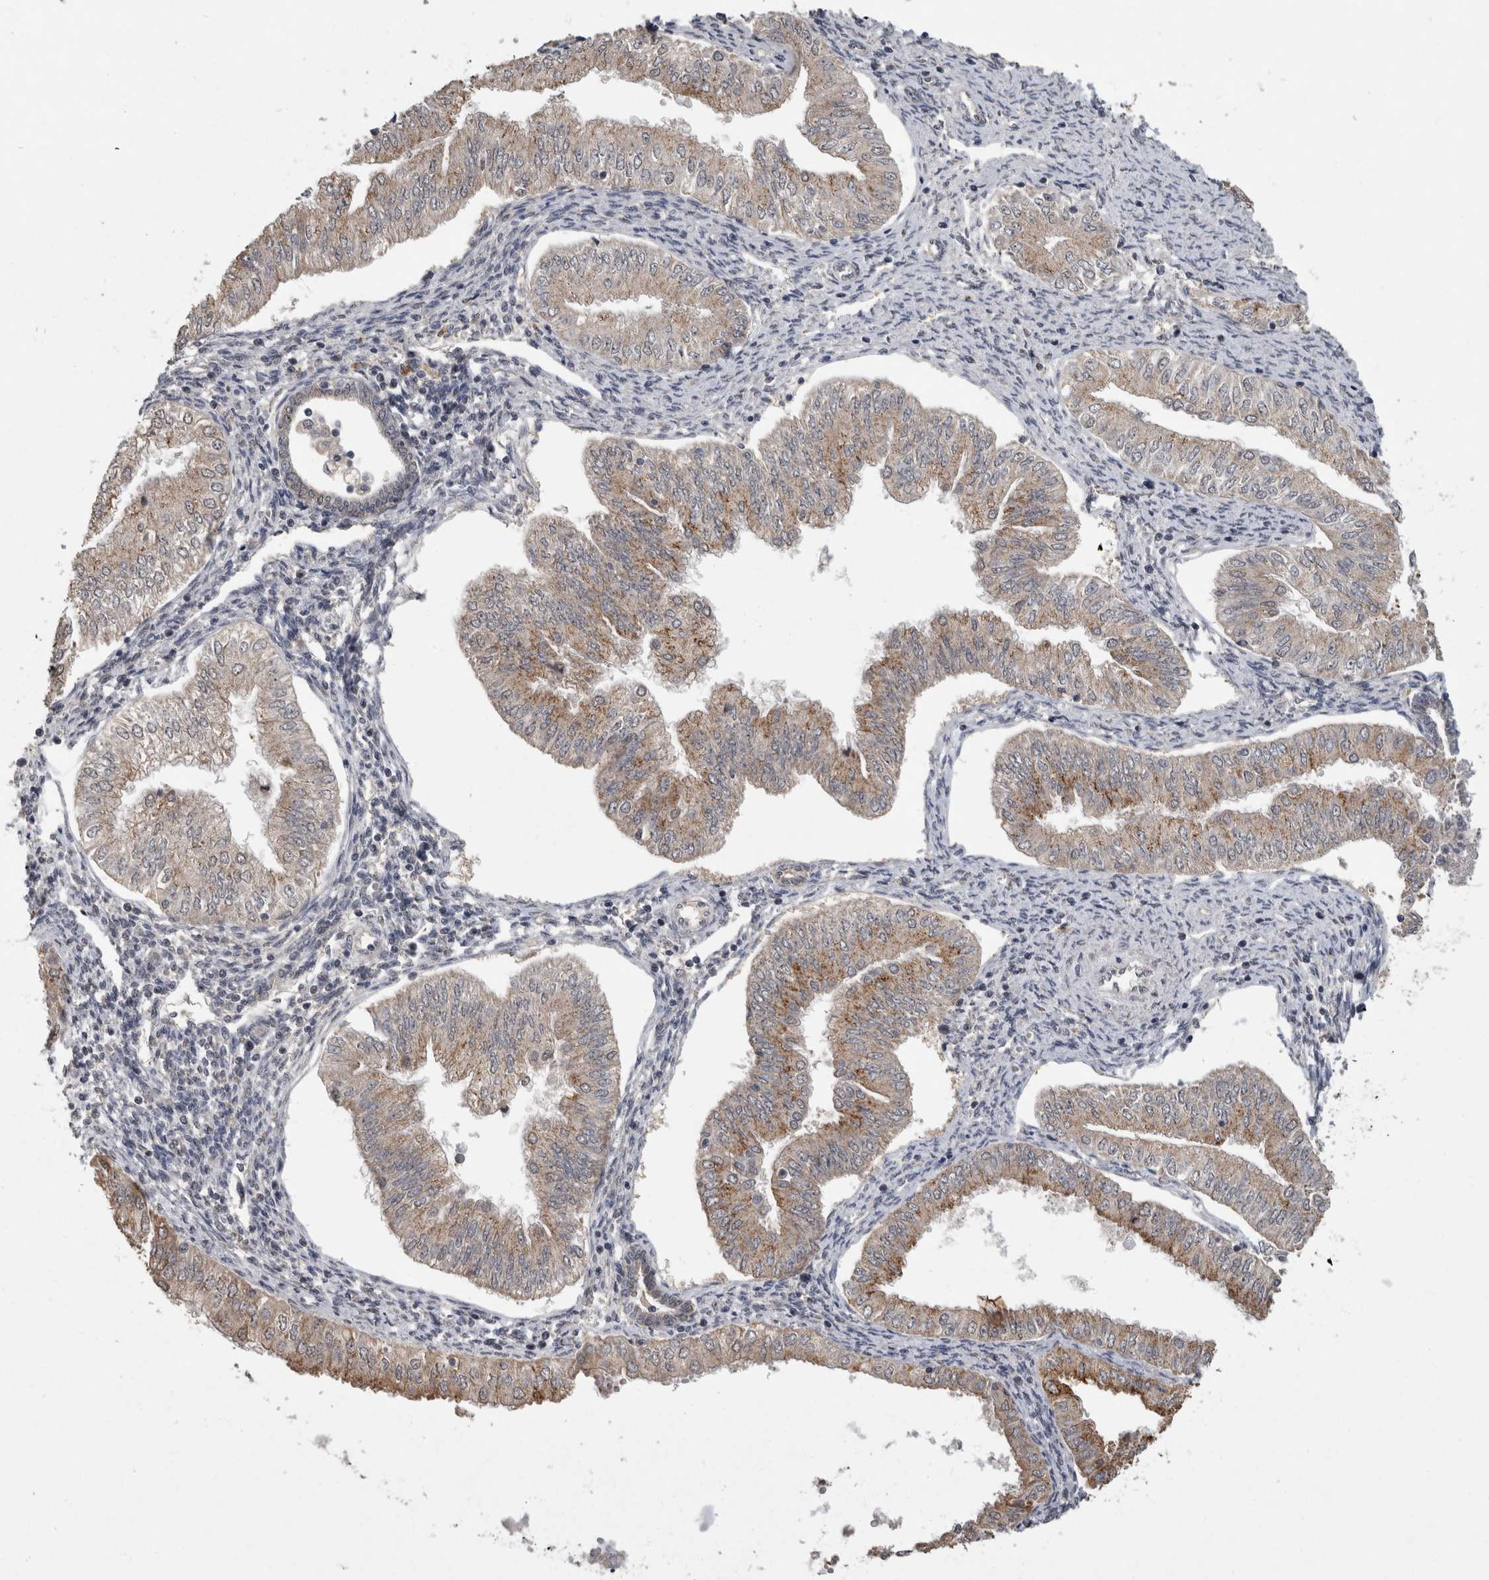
{"staining": {"intensity": "moderate", "quantity": "25%-75%", "location": "cytoplasmic/membranous"}, "tissue": "endometrial cancer", "cell_type": "Tumor cells", "image_type": "cancer", "snomed": [{"axis": "morphology", "description": "Normal tissue, NOS"}, {"axis": "morphology", "description": "Adenocarcinoma, NOS"}, {"axis": "topography", "description": "Endometrium"}], "caption": "IHC micrograph of human endometrial cancer stained for a protein (brown), which displays medium levels of moderate cytoplasmic/membranous expression in approximately 25%-75% of tumor cells.", "gene": "RHPN1", "patient": {"sex": "female", "age": 53}}